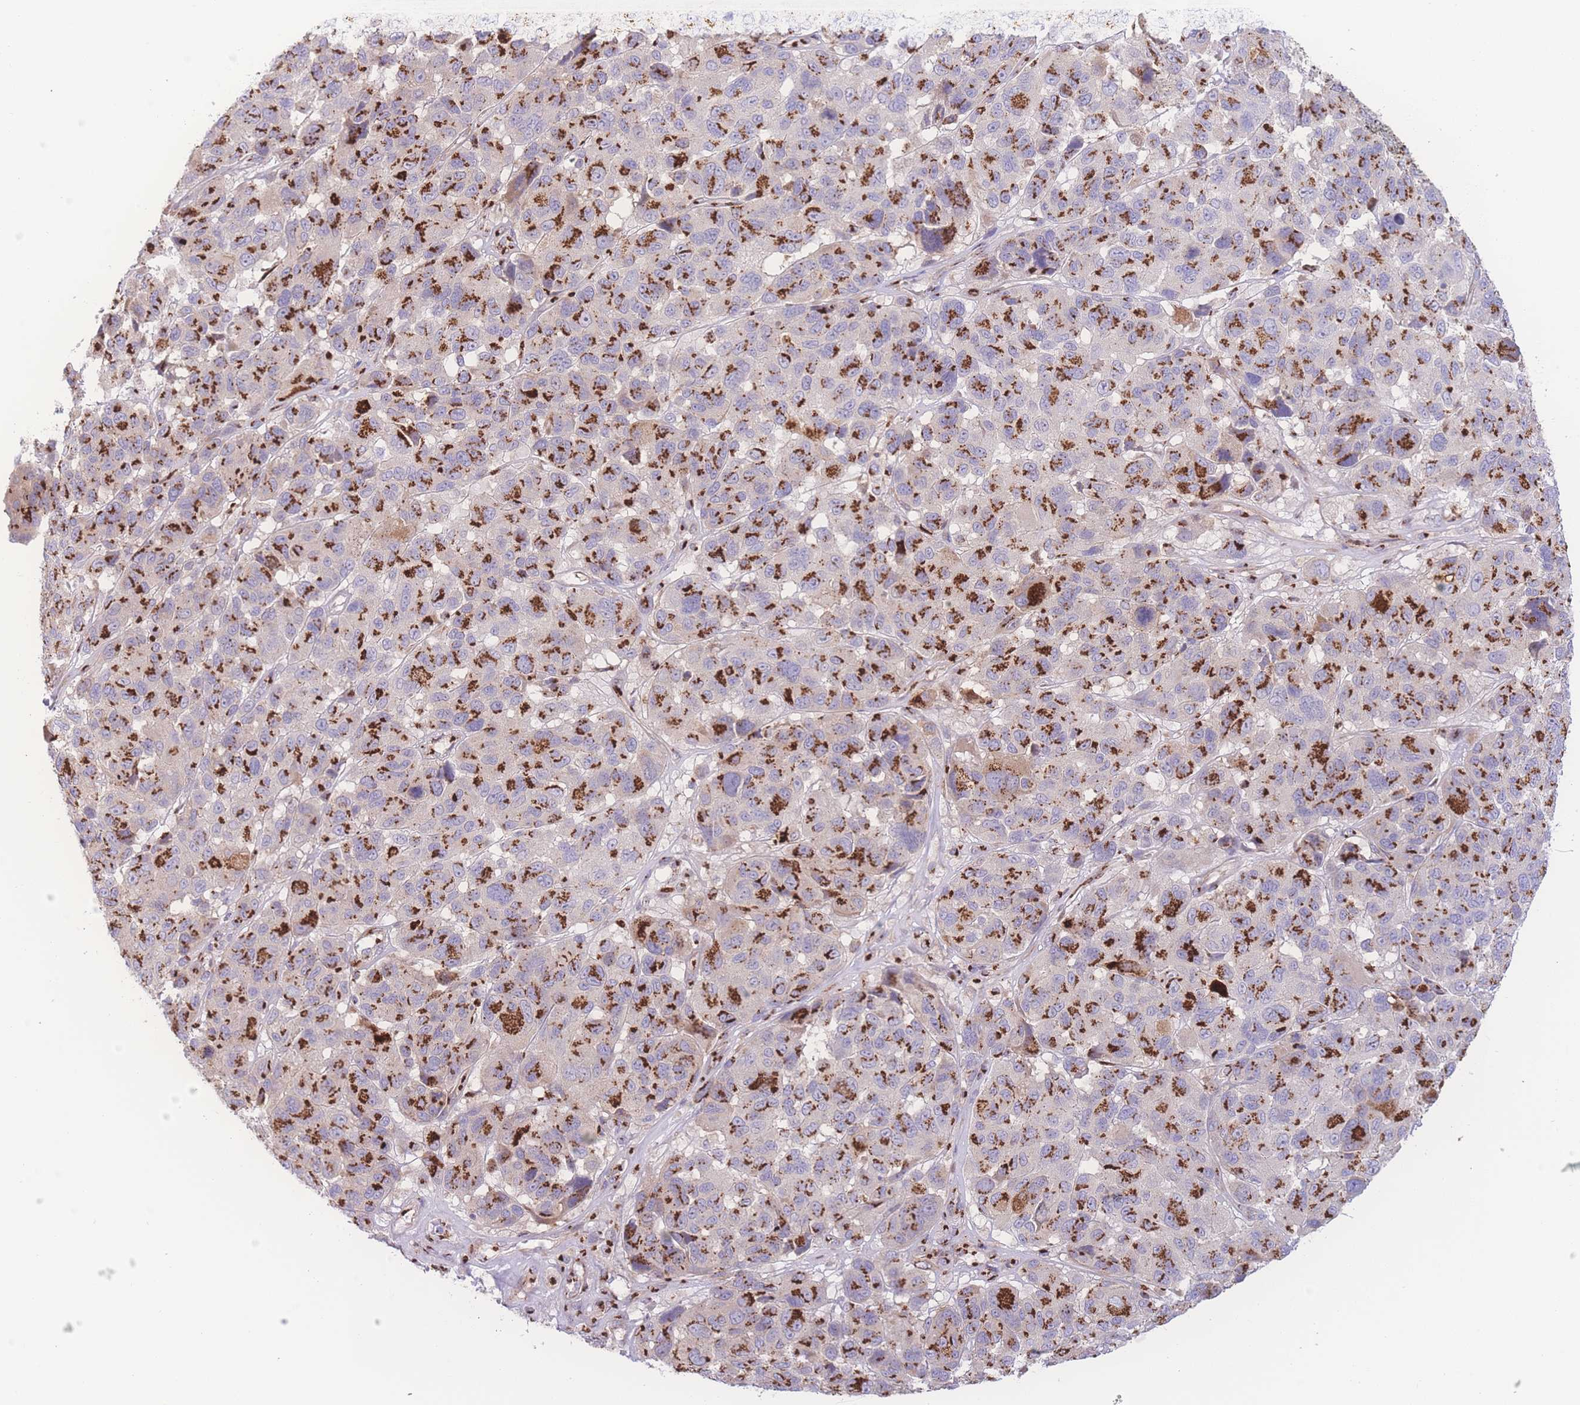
{"staining": {"intensity": "strong", "quantity": ">75%", "location": "cytoplasmic/membranous"}, "tissue": "melanoma", "cell_type": "Tumor cells", "image_type": "cancer", "snomed": [{"axis": "morphology", "description": "Malignant melanoma, NOS"}, {"axis": "topography", "description": "Skin"}], "caption": "This is a photomicrograph of immunohistochemistry staining of melanoma, which shows strong expression in the cytoplasmic/membranous of tumor cells.", "gene": "GOLM2", "patient": {"sex": "female", "age": 66}}